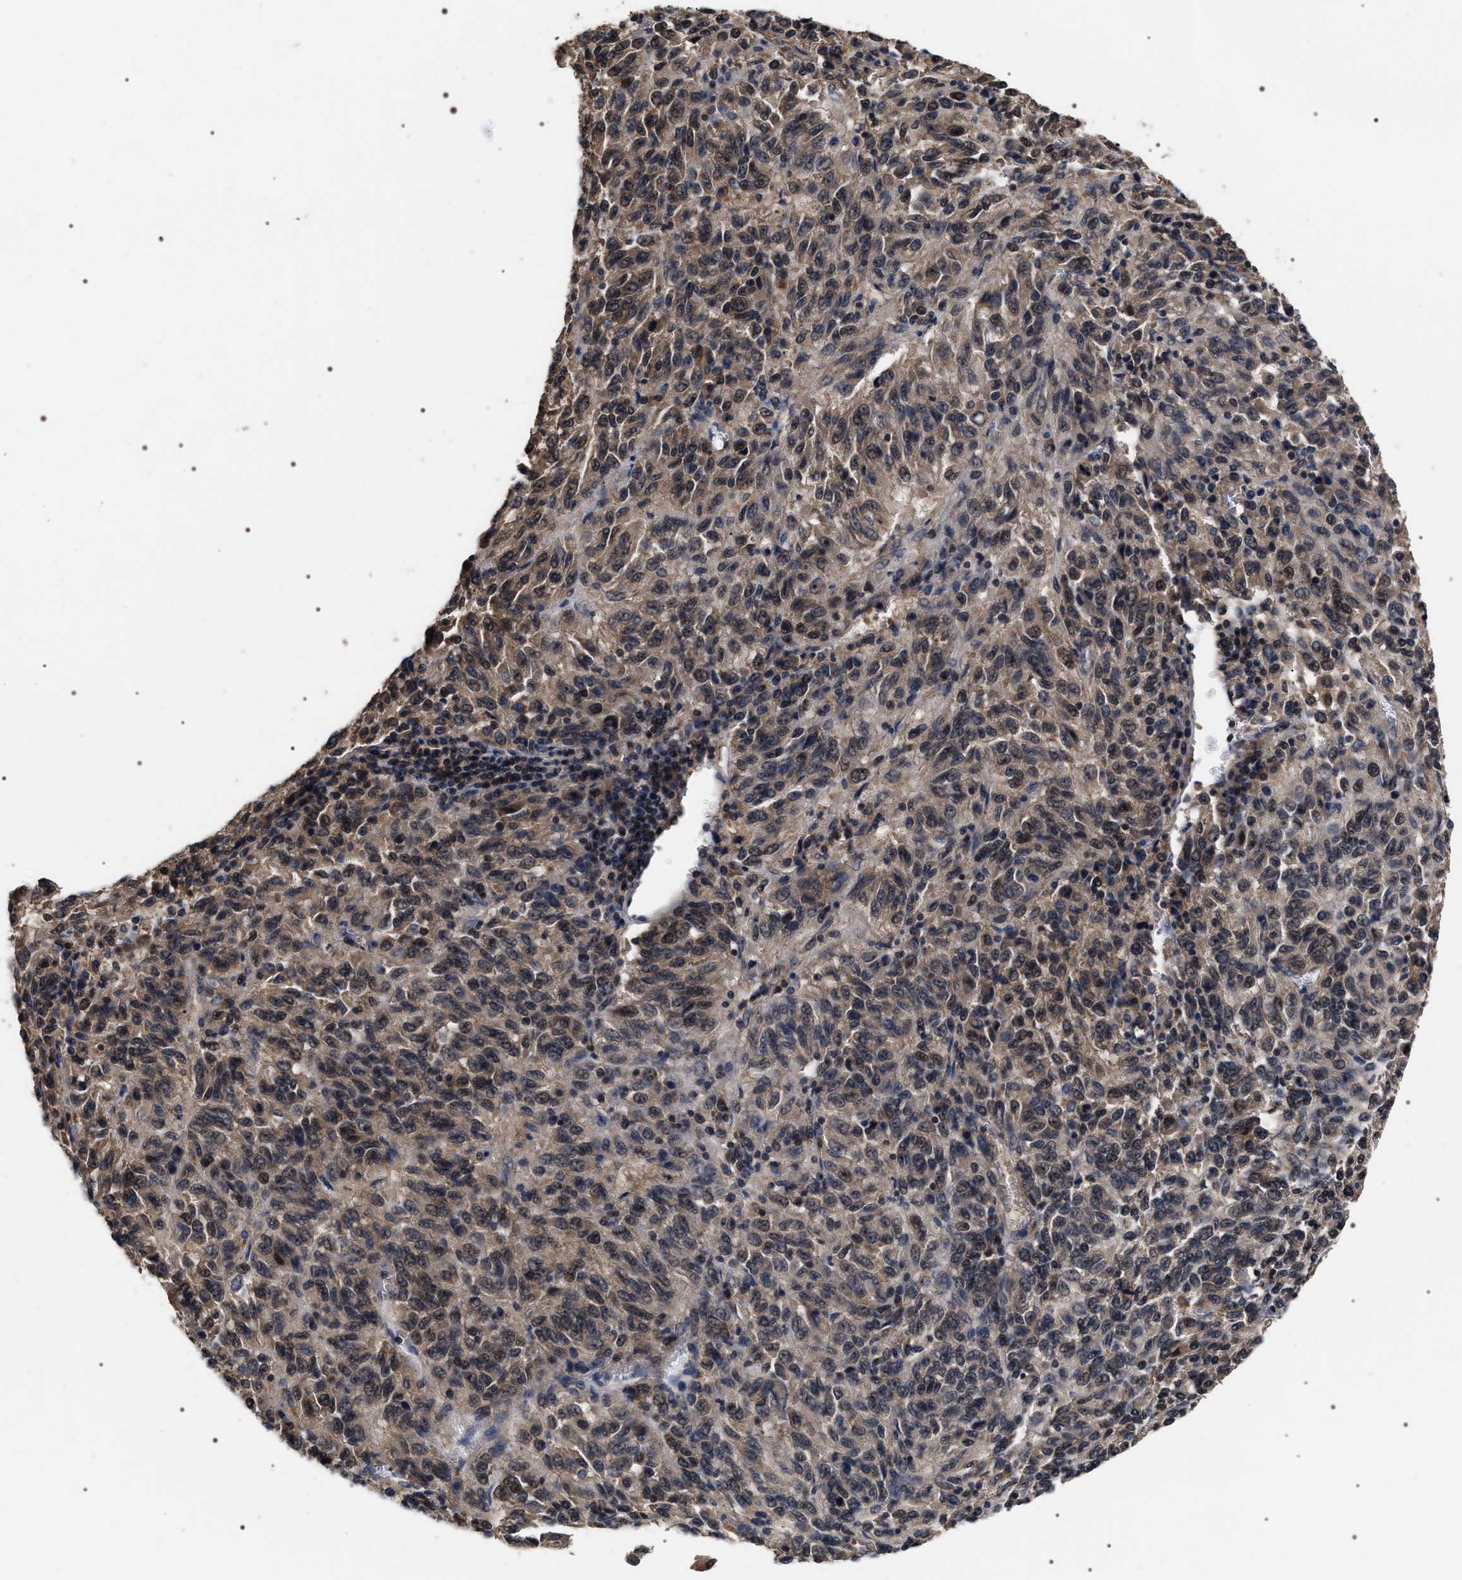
{"staining": {"intensity": "weak", "quantity": "25%-75%", "location": "nuclear"}, "tissue": "melanoma", "cell_type": "Tumor cells", "image_type": "cancer", "snomed": [{"axis": "morphology", "description": "Malignant melanoma, Metastatic site"}, {"axis": "topography", "description": "Lung"}], "caption": "A micrograph of human malignant melanoma (metastatic site) stained for a protein reveals weak nuclear brown staining in tumor cells.", "gene": "UPF3A", "patient": {"sex": "male", "age": 64}}